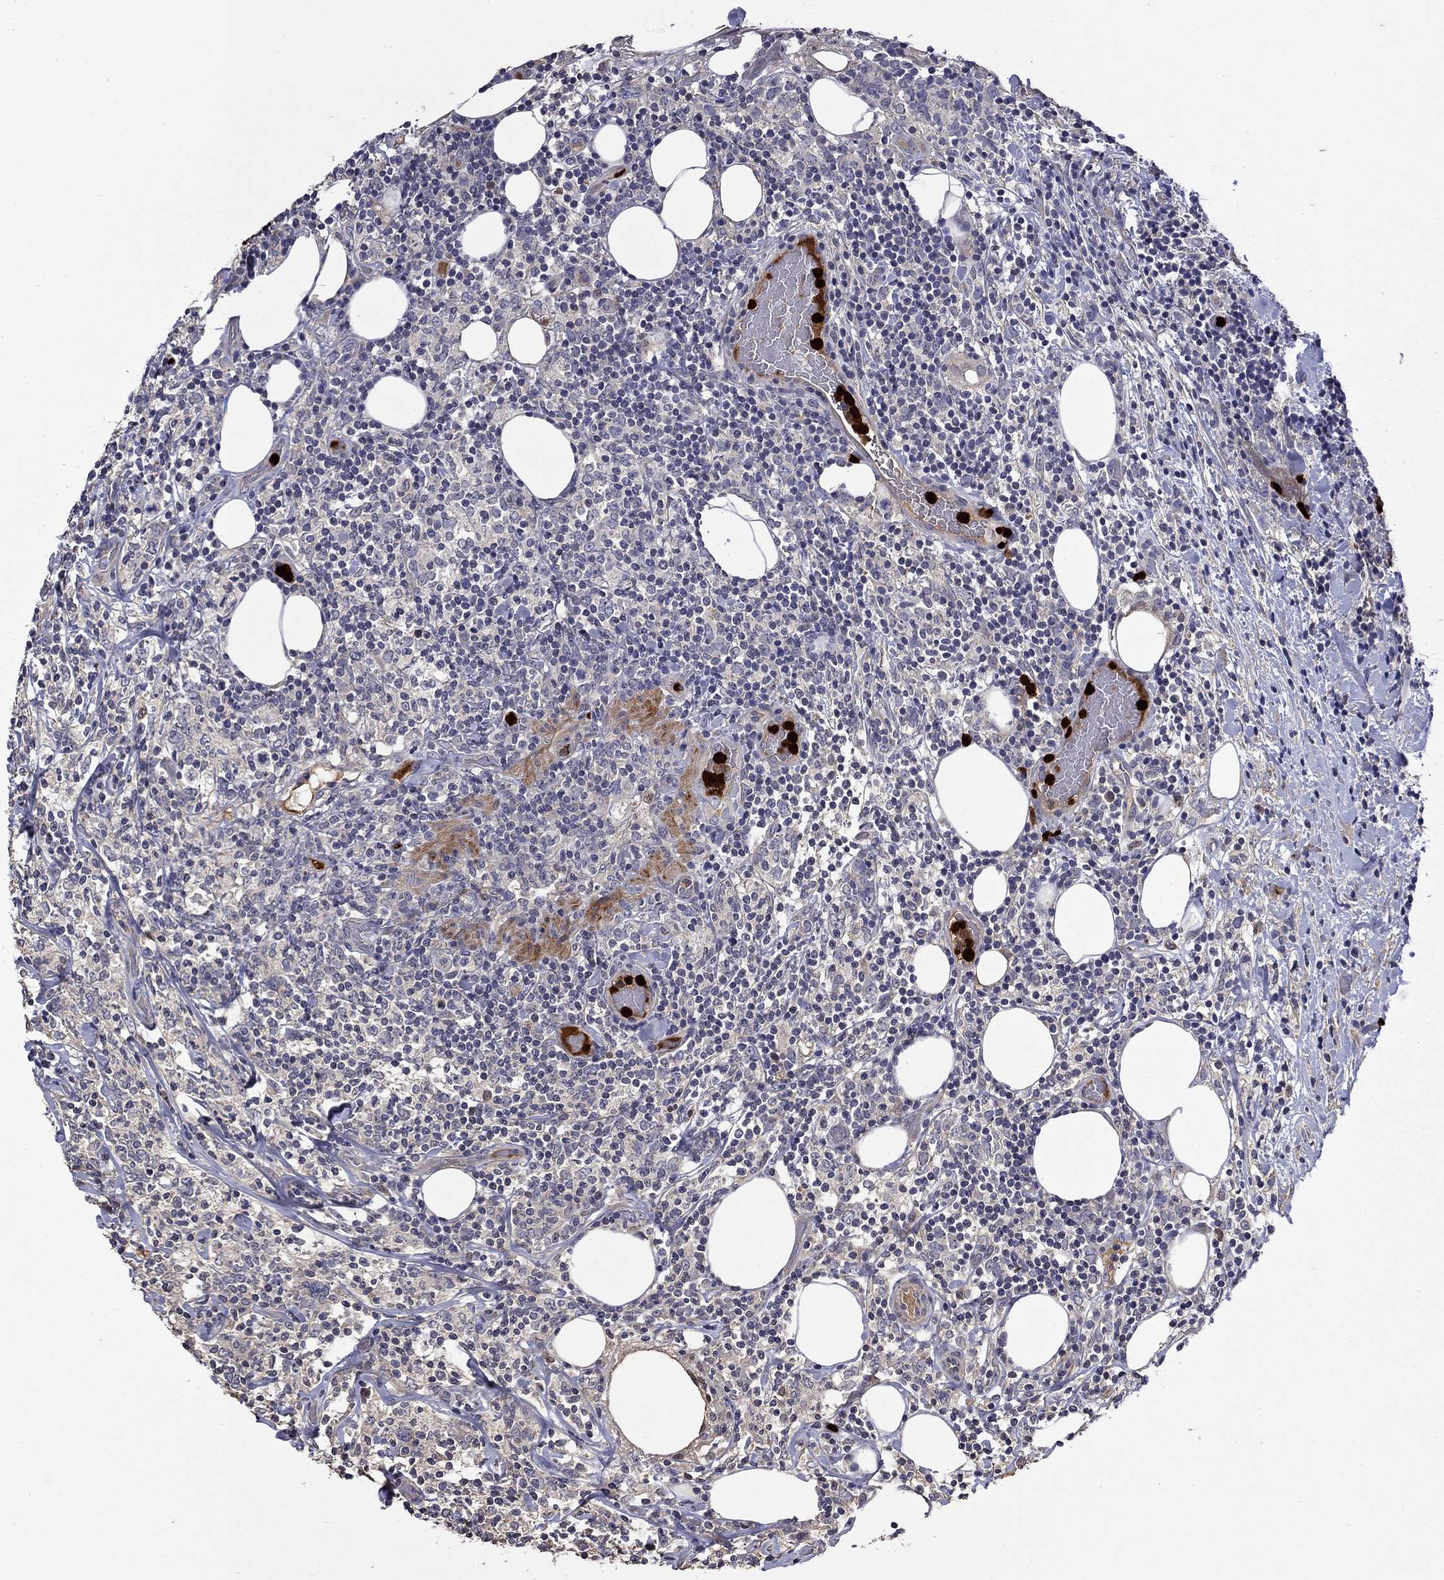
{"staining": {"intensity": "negative", "quantity": "none", "location": "none"}, "tissue": "lymphoma", "cell_type": "Tumor cells", "image_type": "cancer", "snomed": [{"axis": "morphology", "description": "Malignant lymphoma, non-Hodgkin's type, High grade"}, {"axis": "topography", "description": "Lymph node"}], "caption": "Immunohistochemistry (IHC) histopathology image of neoplastic tissue: malignant lymphoma, non-Hodgkin's type (high-grade) stained with DAB (3,3'-diaminobenzidine) shows no significant protein expression in tumor cells.", "gene": "SATB1", "patient": {"sex": "female", "age": 84}}